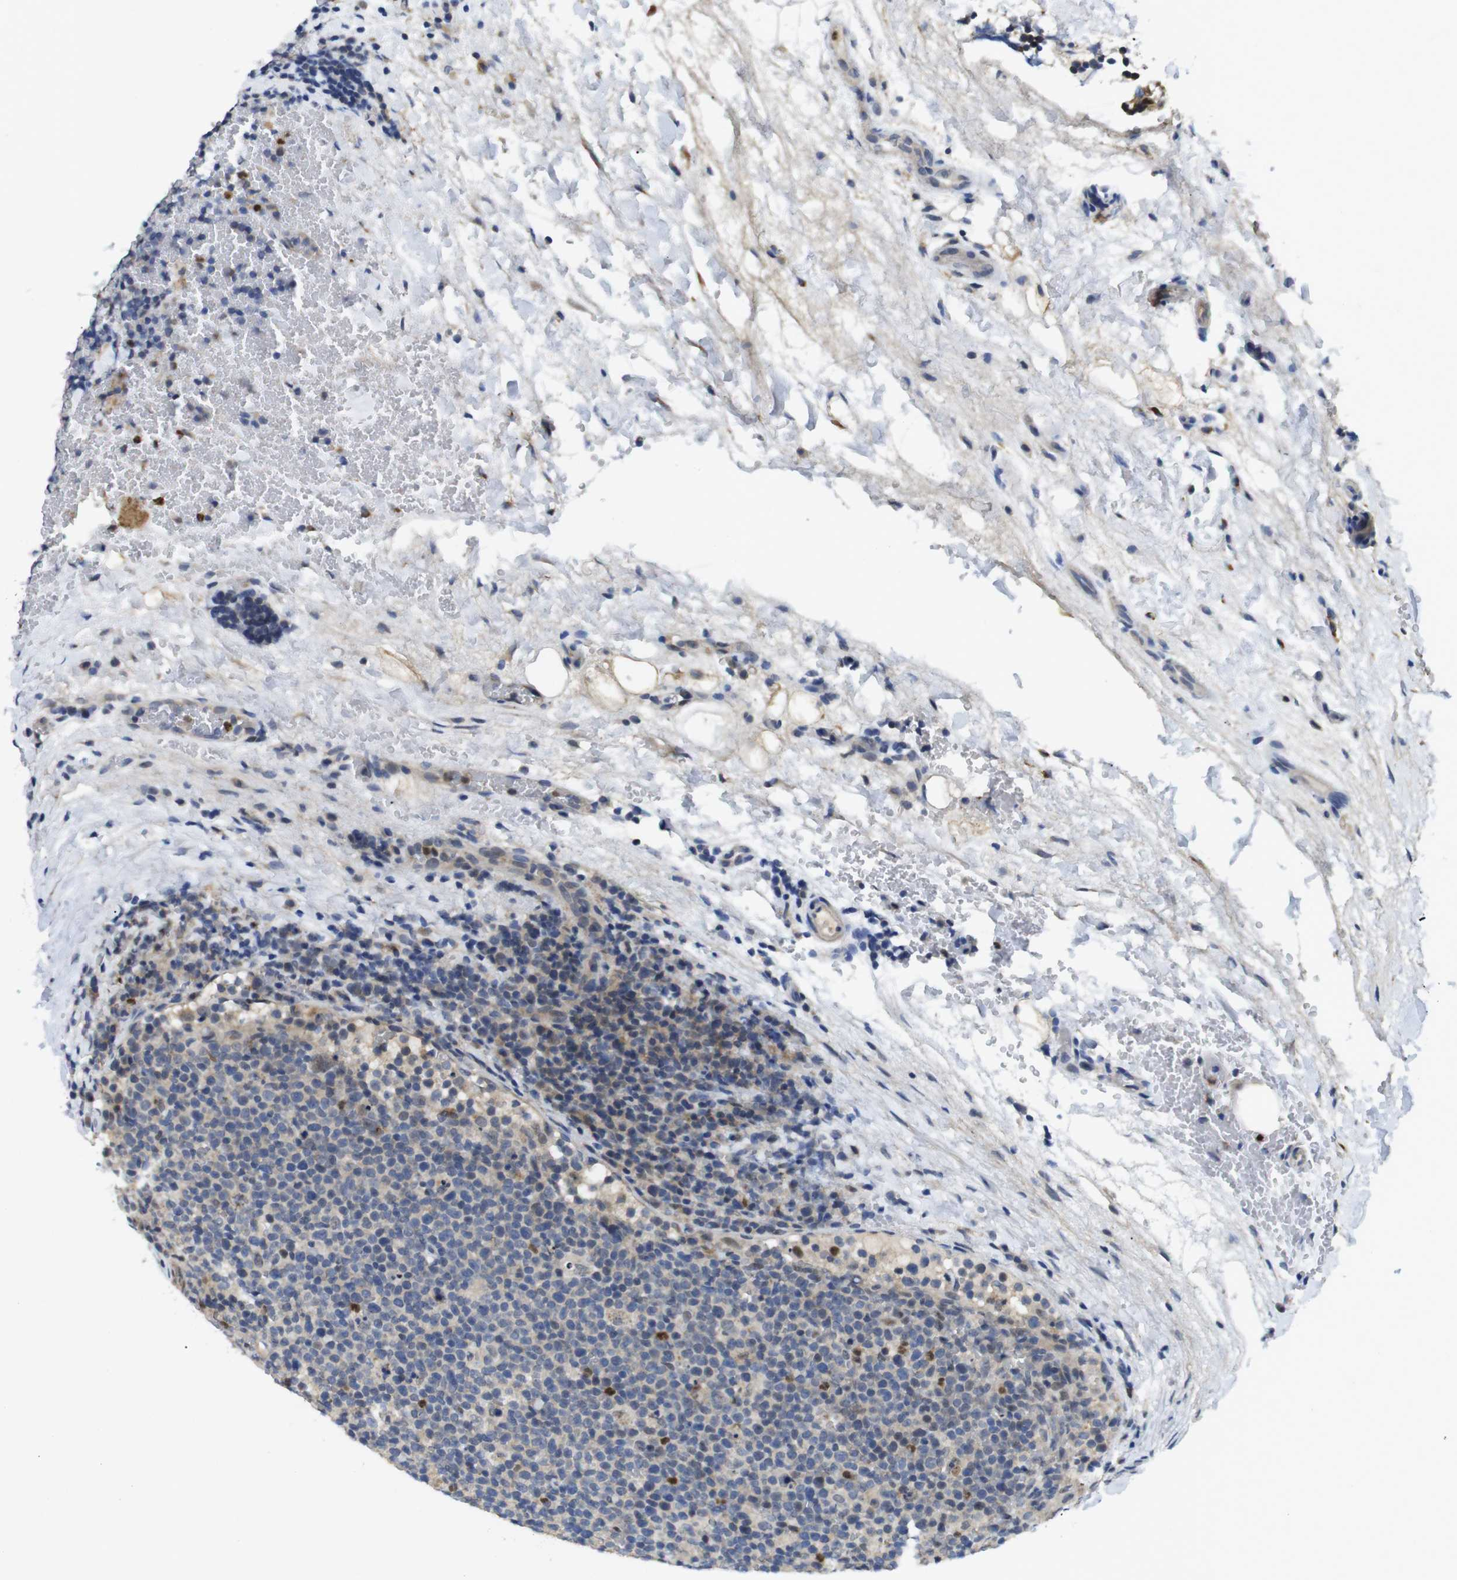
{"staining": {"intensity": "moderate", "quantity": "25%-75%", "location": "cytoplasmic/membranous,nuclear"}, "tissue": "lymphoma", "cell_type": "Tumor cells", "image_type": "cancer", "snomed": [{"axis": "morphology", "description": "Malignant lymphoma, non-Hodgkin's type, High grade"}, {"axis": "topography", "description": "Lymph node"}], "caption": "Moderate cytoplasmic/membranous and nuclear protein expression is seen in about 25%-75% of tumor cells in malignant lymphoma, non-Hodgkin's type (high-grade). Using DAB (3,3'-diaminobenzidine) (brown) and hematoxylin (blue) stains, captured at high magnification using brightfield microscopy.", "gene": "FNTA", "patient": {"sex": "male", "age": 61}}